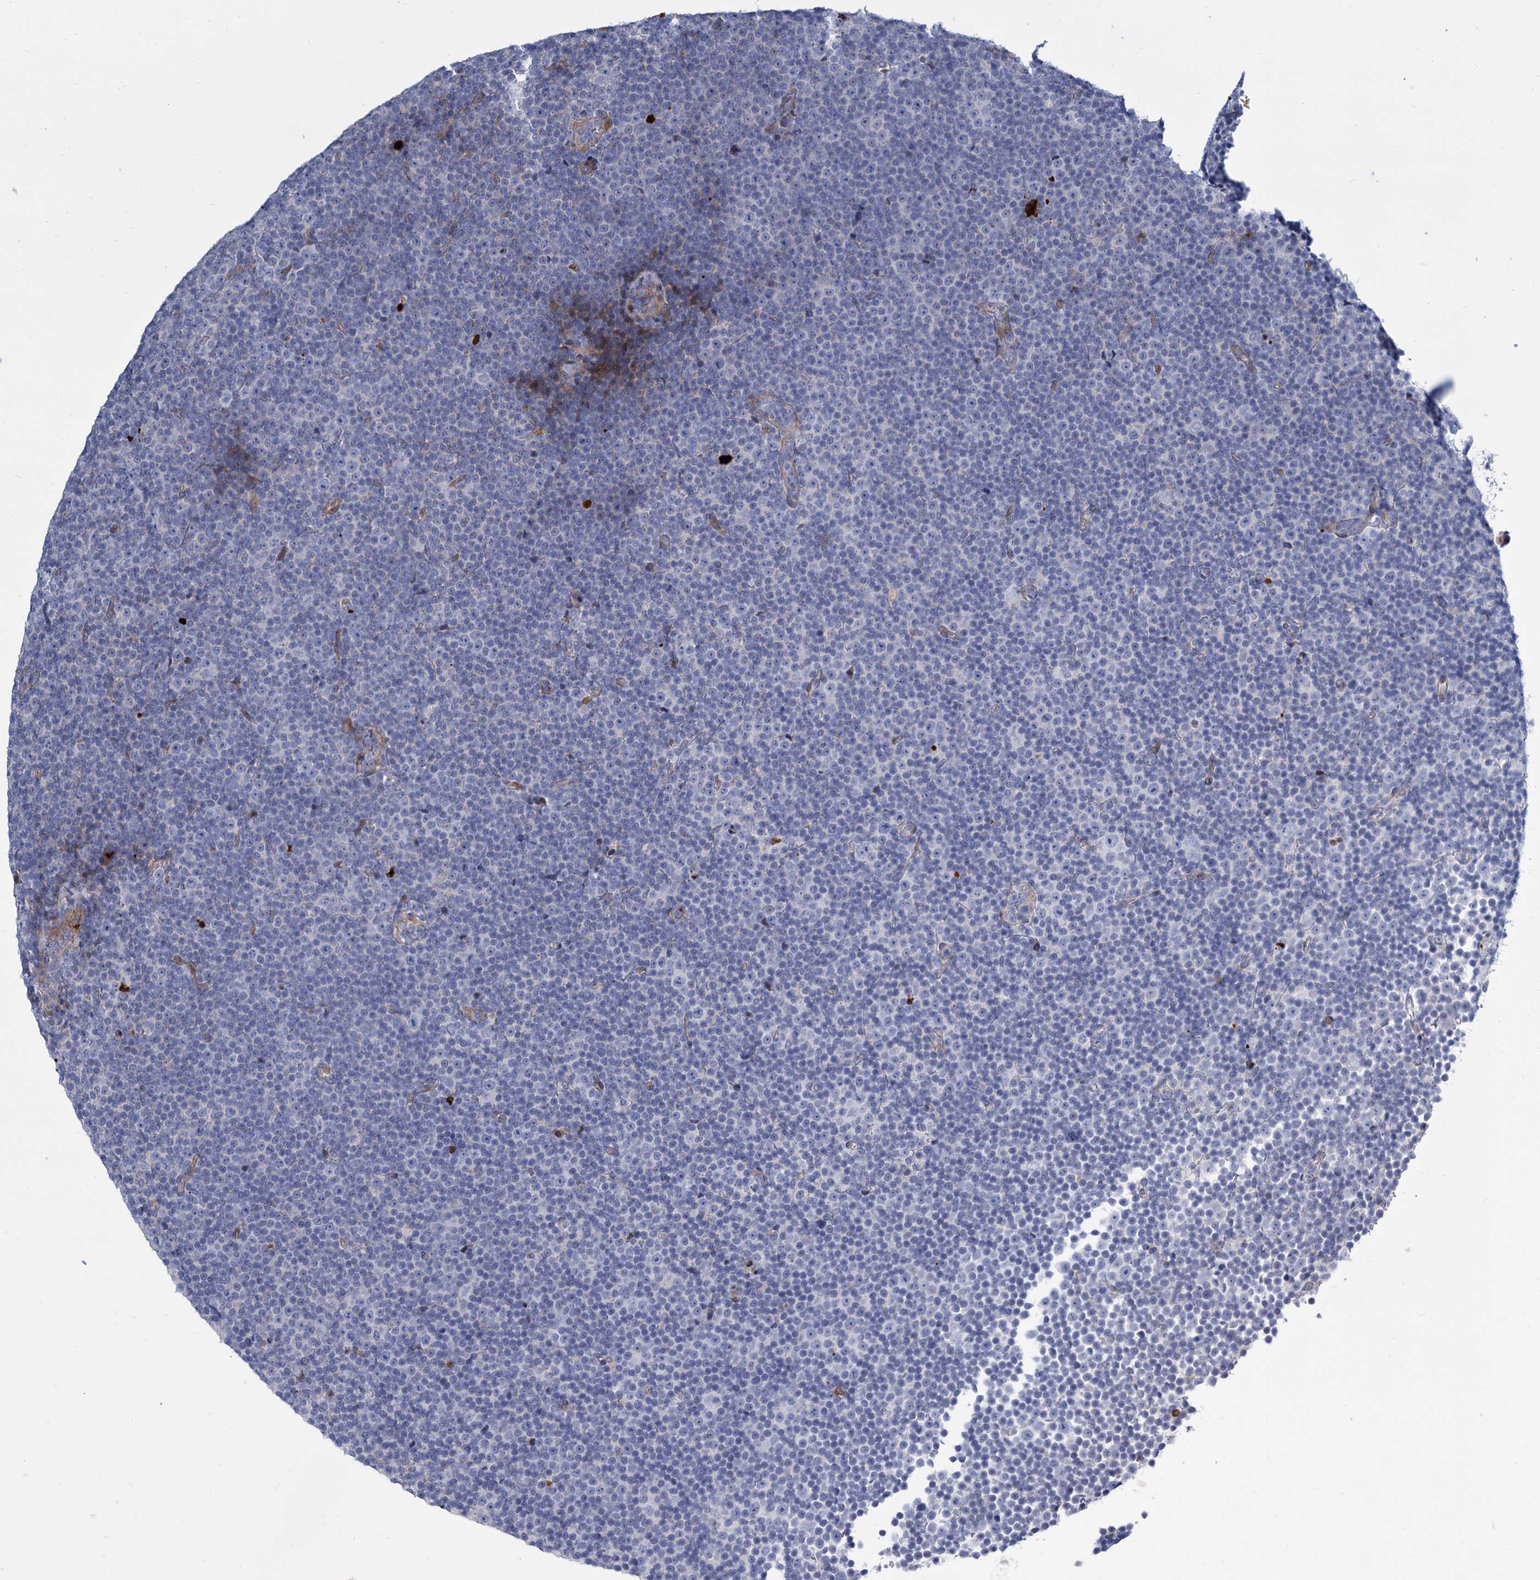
{"staining": {"intensity": "negative", "quantity": "none", "location": "none"}, "tissue": "lymphoma", "cell_type": "Tumor cells", "image_type": "cancer", "snomed": [{"axis": "morphology", "description": "Malignant lymphoma, non-Hodgkin's type, Low grade"}, {"axis": "topography", "description": "Lymph node"}], "caption": "An immunohistochemistry (IHC) photomicrograph of low-grade malignant lymphoma, non-Hodgkin's type is shown. There is no staining in tumor cells of low-grade malignant lymphoma, non-Hodgkin's type. (Brightfield microscopy of DAB (3,3'-diaminobenzidine) immunohistochemistry at high magnification).", "gene": "TRIM77", "patient": {"sex": "female", "age": 67}}